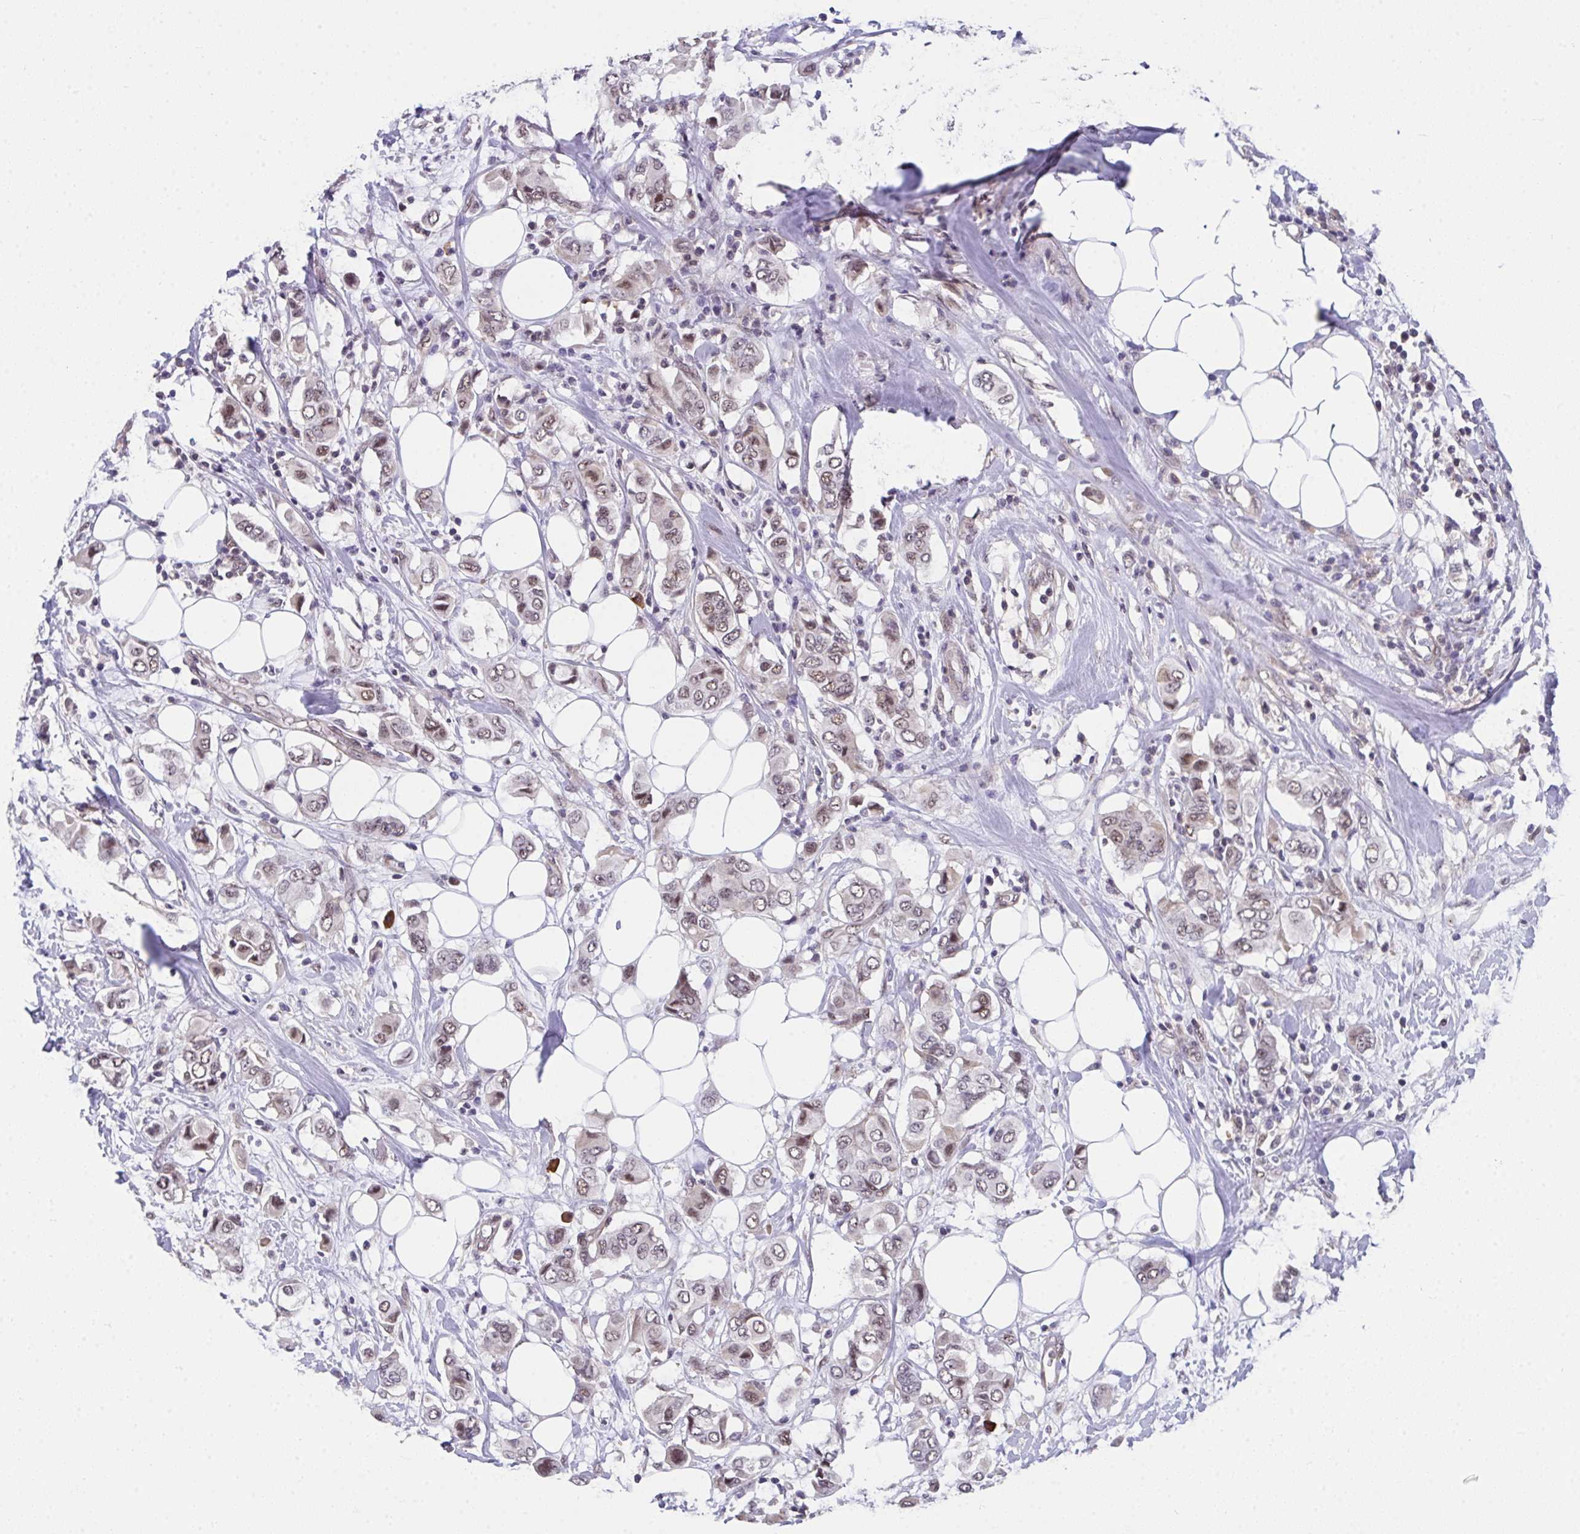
{"staining": {"intensity": "weak", "quantity": ">75%", "location": "nuclear"}, "tissue": "breast cancer", "cell_type": "Tumor cells", "image_type": "cancer", "snomed": [{"axis": "morphology", "description": "Lobular carcinoma"}, {"axis": "topography", "description": "Breast"}], "caption": "The image reveals staining of breast lobular carcinoma, revealing weak nuclear protein positivity (brown color) within tumor cells.", "gene": "RBBP6", "patient": {"sex": "female", "age": 51}}